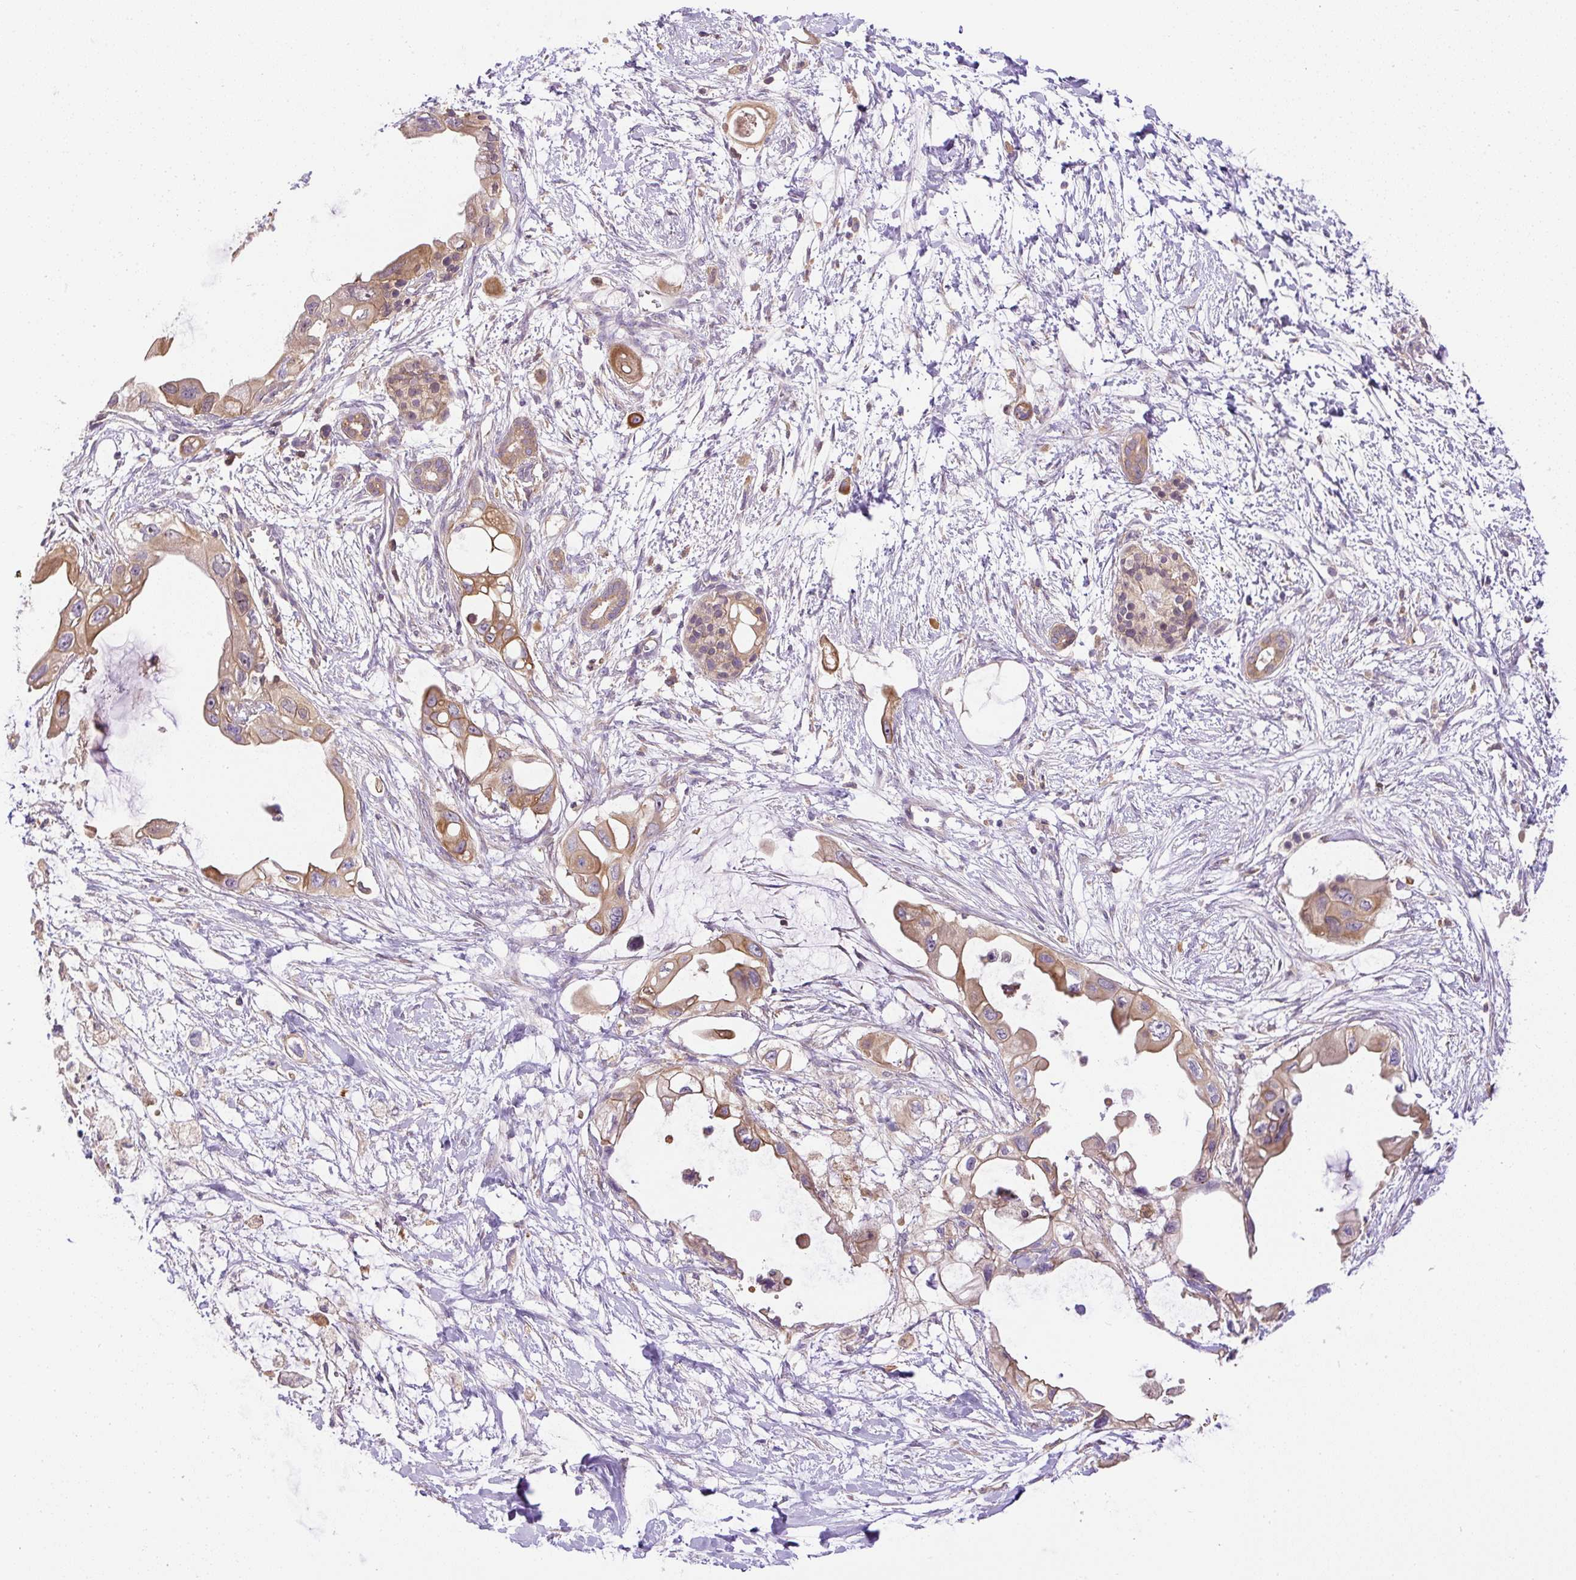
{"staining": {"intensity": "moderate", "quantity": ">75%", "location": "cytoplasmic/membranous"}, "tissue": "pancreatic cancer", "cell_type": "Tumor cells", "image_type": "cancer", "snomed": [{"axis": "morphology", "description": "Adenocarcinoma, NOS"}, {"axis": "topography", "description": "Pancreas"}], "caption": "Protein expression analysis of human pancreatic adenocarcinoma reveals moderate cytoplasmic/membranous positivity in approximately >75% of tumor cells.", "gene": "CCDC28A", "patient": {"sex": "male", "age": 61}}